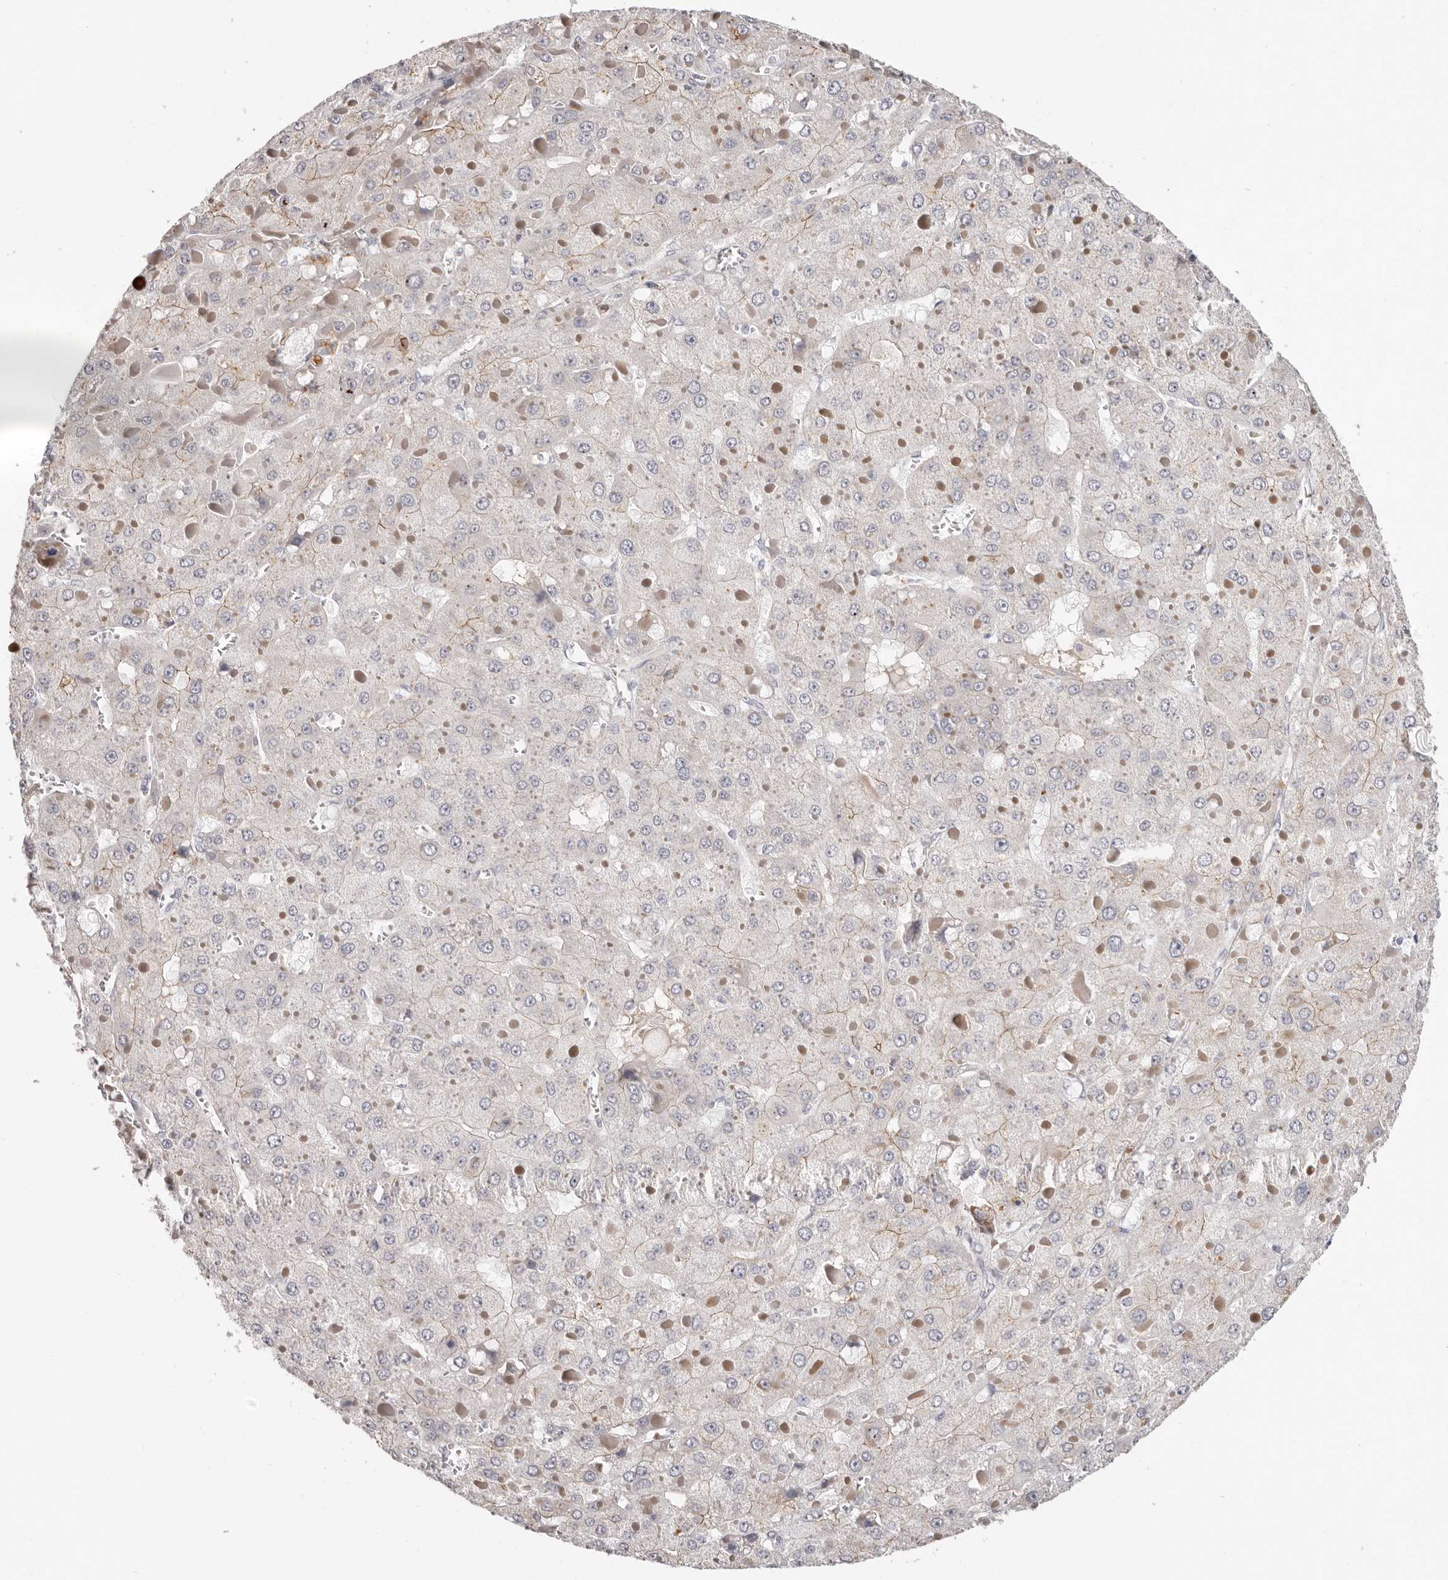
{"staining": {"intensity": "negative", "quantity": "none", "location": "none"}, "tissue": "liver cancer", "cell_type": "Tumor cells", "image_type": "cancer", "snomed": [{"axis": "morphology", "description": "Carcinoma, Hepatocellular, NOS"}, {"axis": "topography", "description": "Liver"}], "caption": "Immunohistochemical staining of liver cancer shows no significant positivity in tumor cells.", "gene": "PCDHB6", "patient": {"sex": "female", "age": 73}}